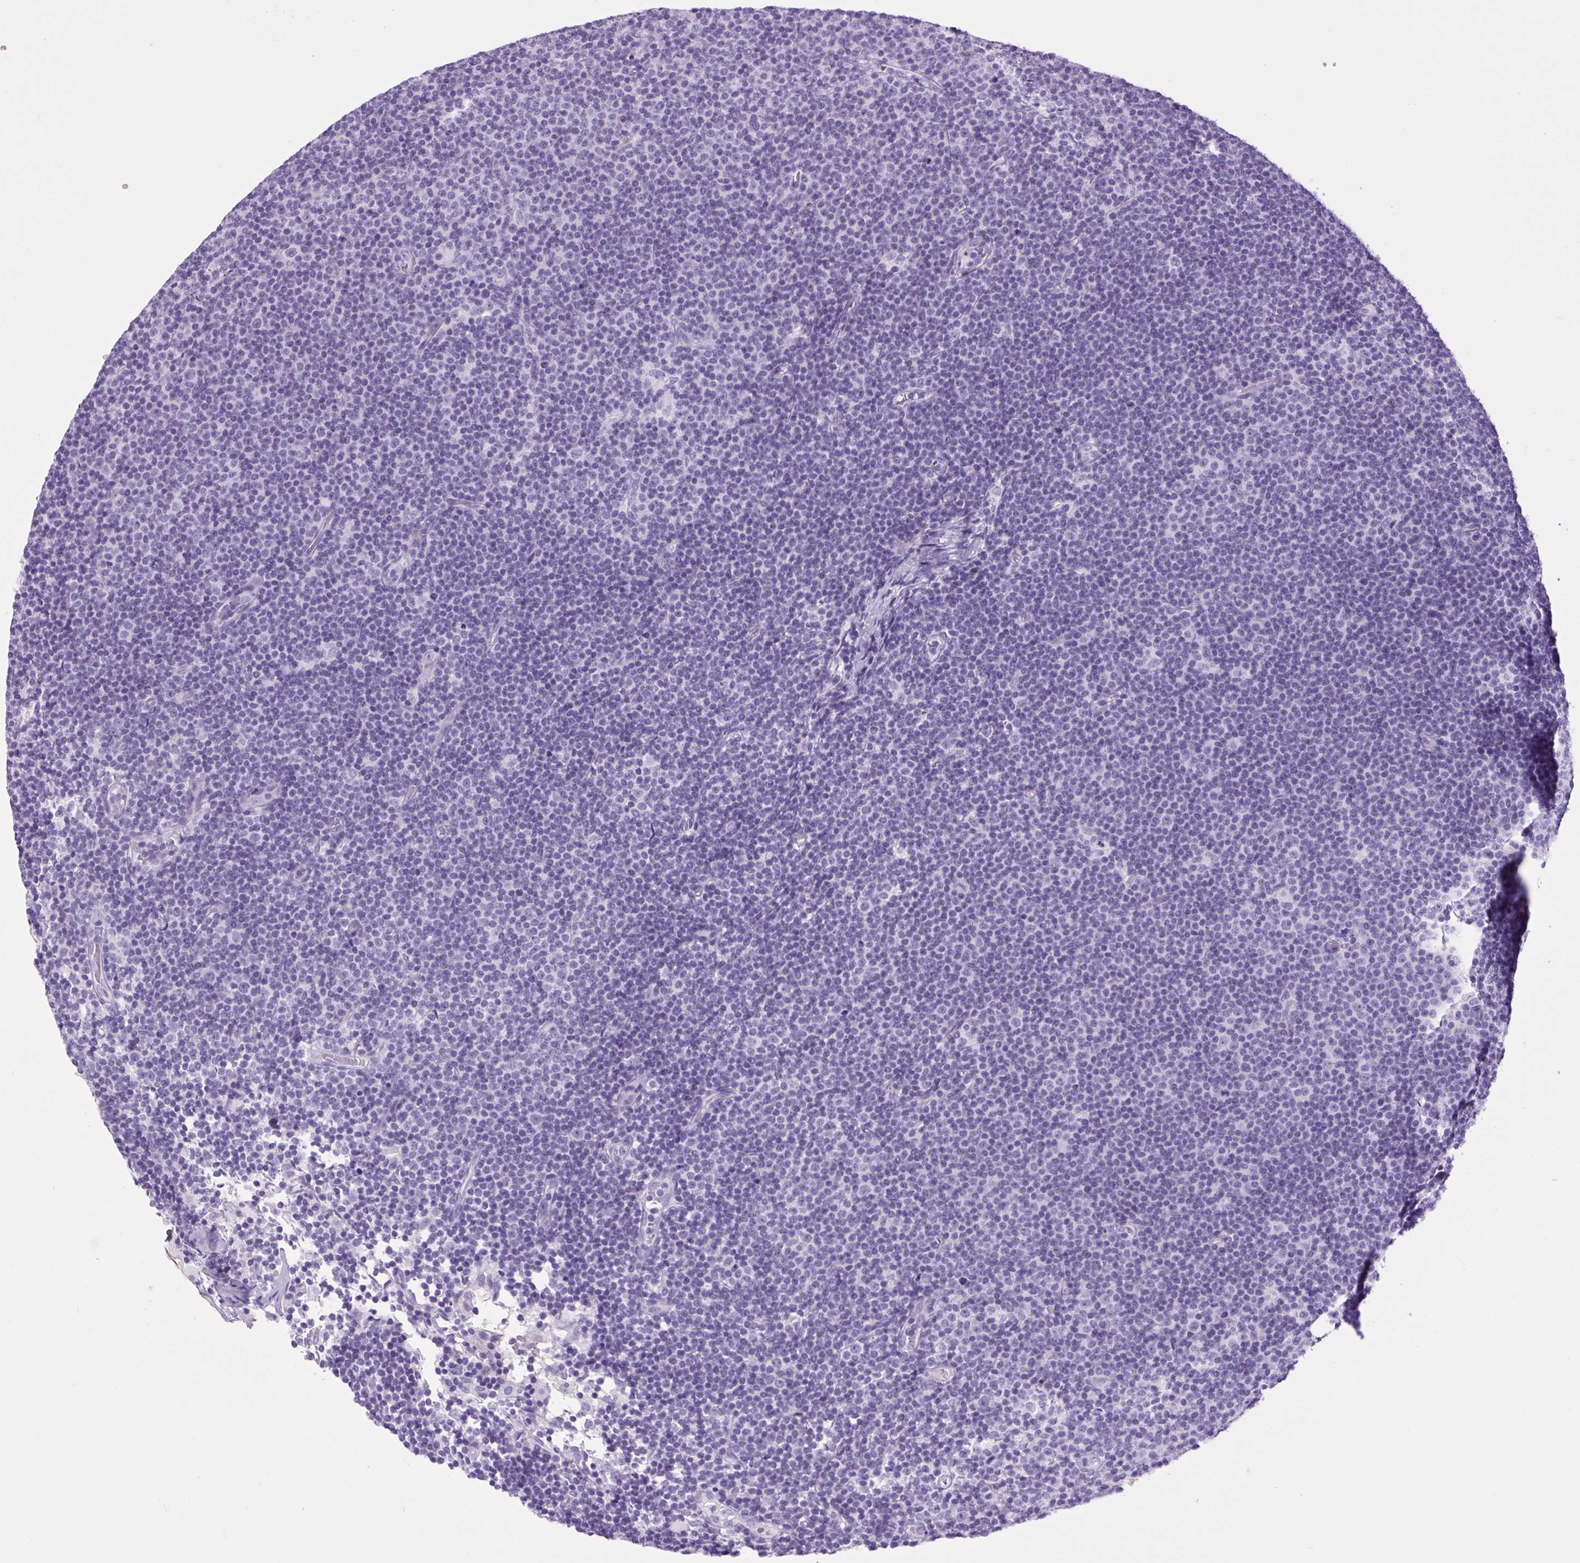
{"staining": {"intensity": "negative", "quantity": "none", "location": "none"}, "tissue": "lymphoma", "cell_type": "Tumor cells", "image_type": "cancer", "snomed": [{"axis": "morphology", "description": "Malignant lymphoma, non-Hodgkin's type, Low grade"}, {"axis": "topography", "description": "Lymph node"}], "caption": "Human low-grade malignant lymphoma, non-Hodgkin's type stained for a protein using IHC exhibits no expression in tumor cells.", "gene": "DPP6", "patient": {"sex": "male", "age": 48}}